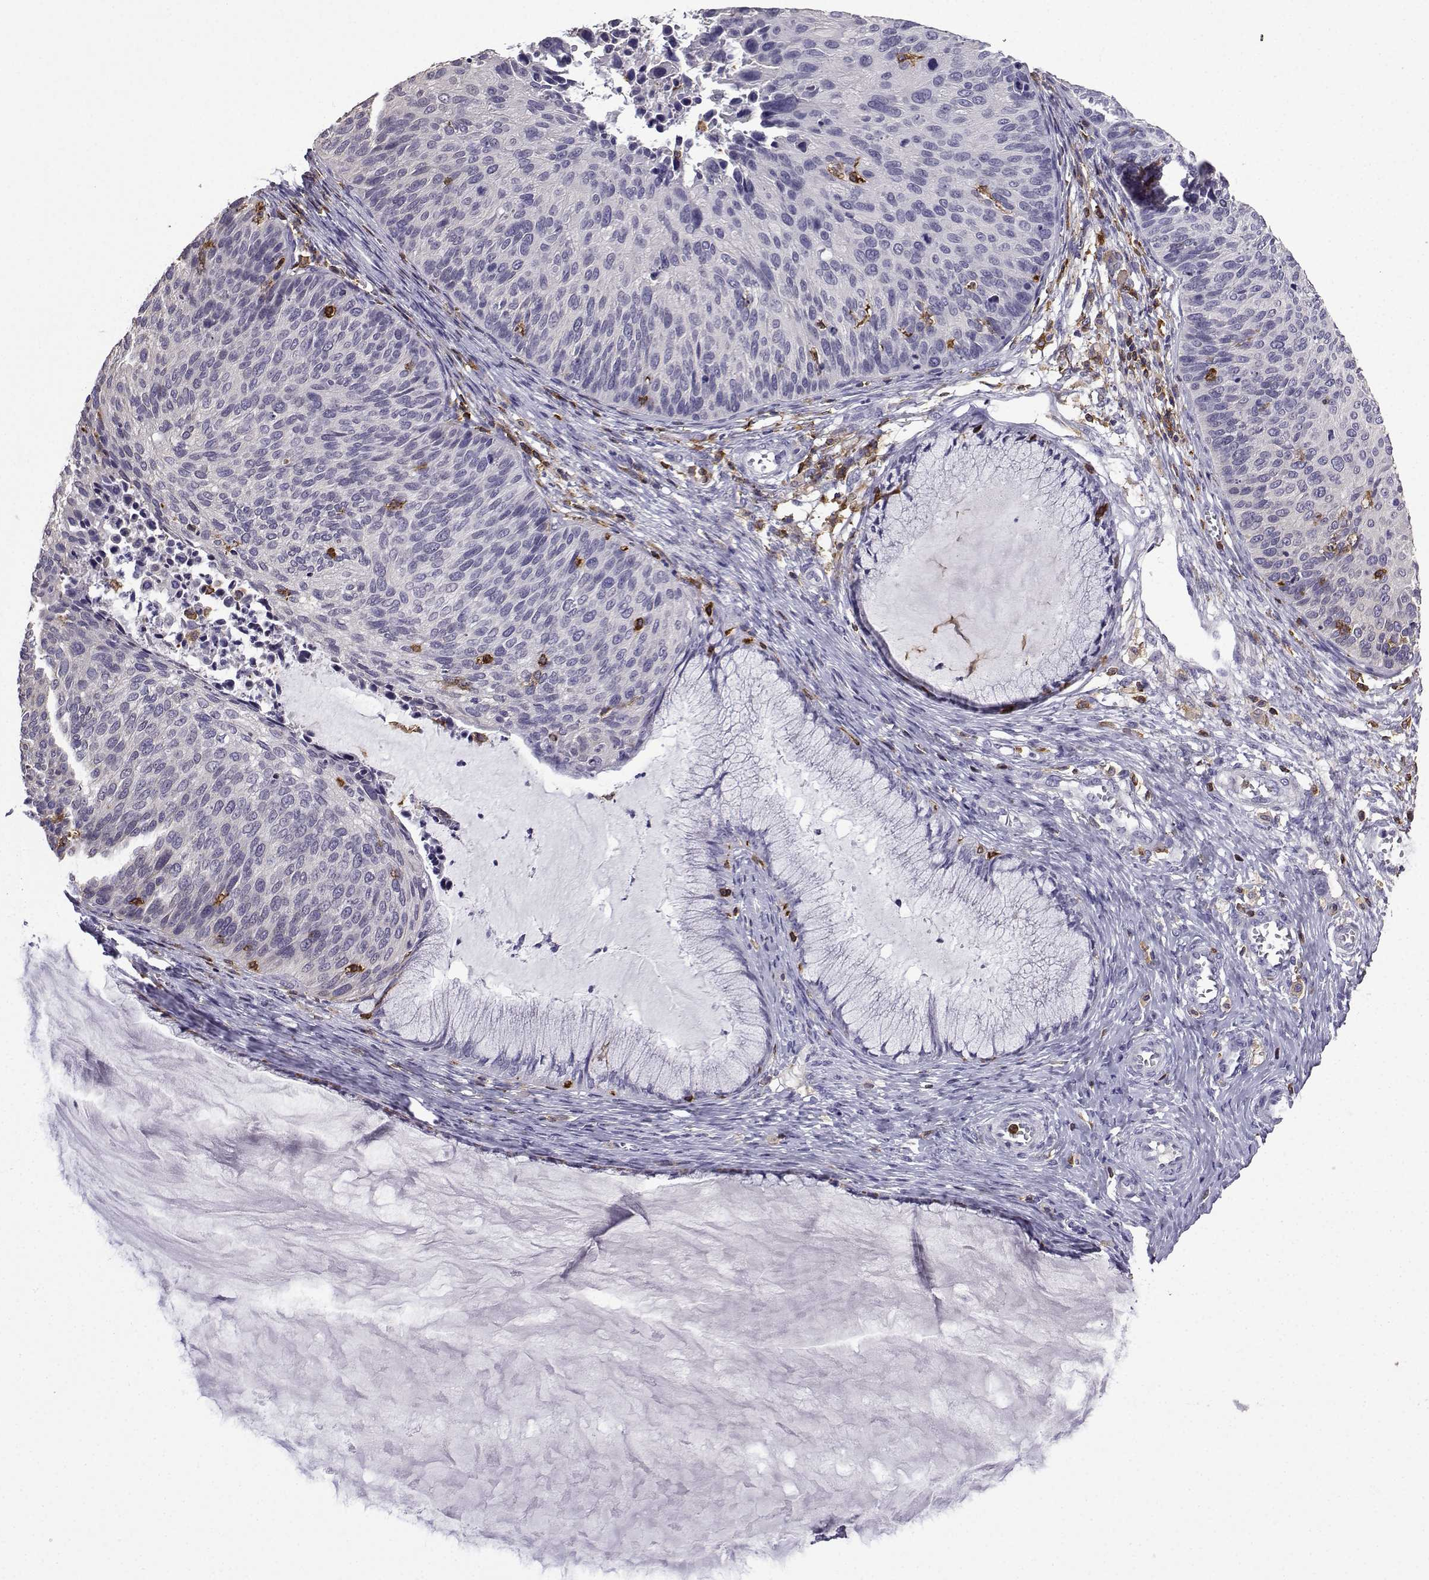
{"staining": {"intensity": "negative", "quantity": "none", "location": "none"}, "tissue": "cervical cancer", "cell_type": "Tumor cells", "image_type": "cancer", "snomed": [{"axis": "morphology", "description": "Squamous cell carcinoma, NOS"}, {"axis": "topography", "description": "Cervix"}], "caption": "A histopathology image of cervical cancer stained for a protein demonstrates no brown staining in tumor cells.", "gene": "DOCK10", "patient": {"sex": "female", "age": 36}}